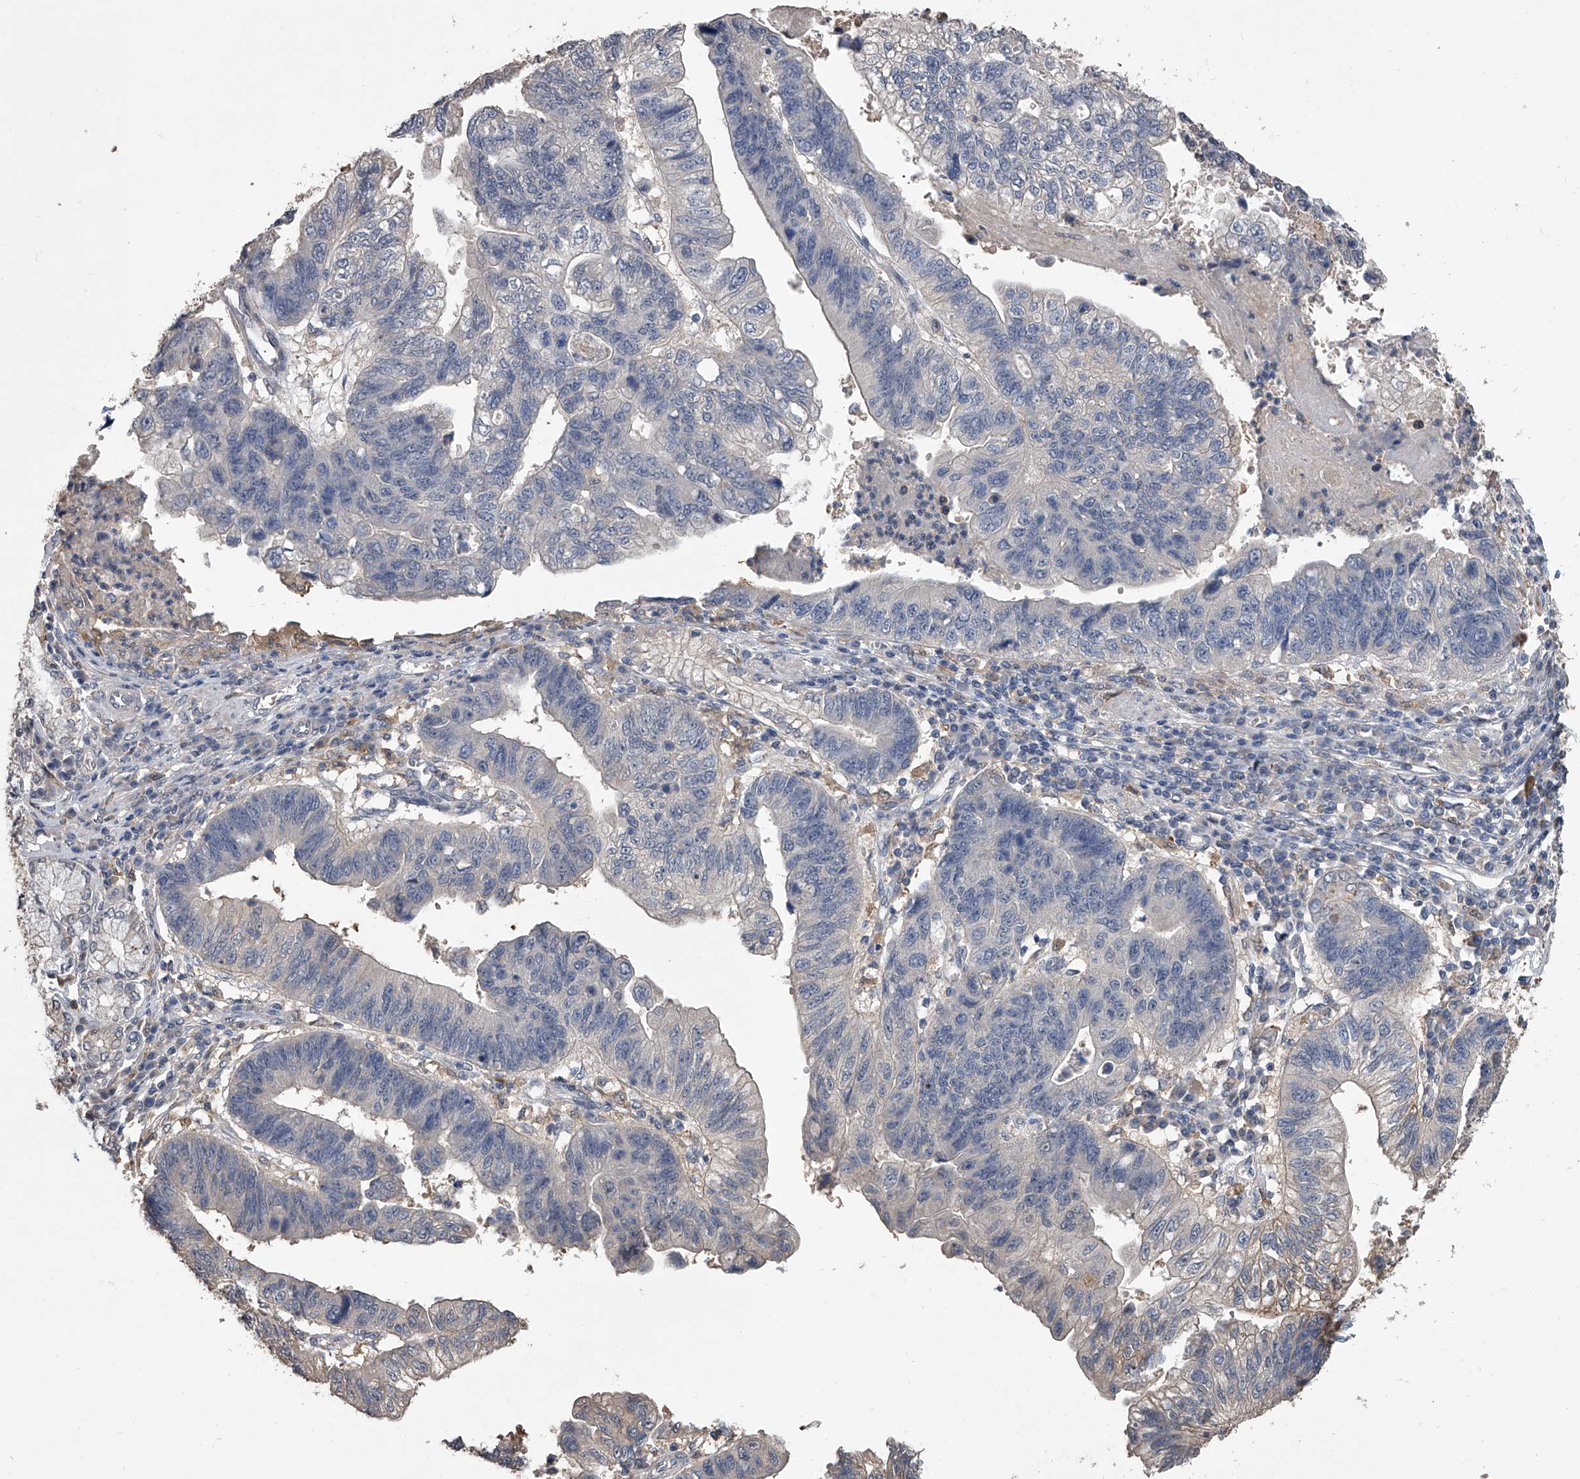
{"staining": {"intensity": "negative", "quantity": "none", "location": "none"}, "tissue": "stomach cancer", "cell_type": "Tumor cells", "image_type": "cancer", "snomed": [{"axis": "morphology", "description": "Adenocarcinoma, NOS"}, {"axis": "topography", "description": "Stomach"}], "caption": "High power microscopy image of an IHC photomicrograph of stomach adenocarcinoma, revealing no significant positivity in tumor cells.", "gene": "DOCK9", "patient": {"sex": "male", "age": 59}}